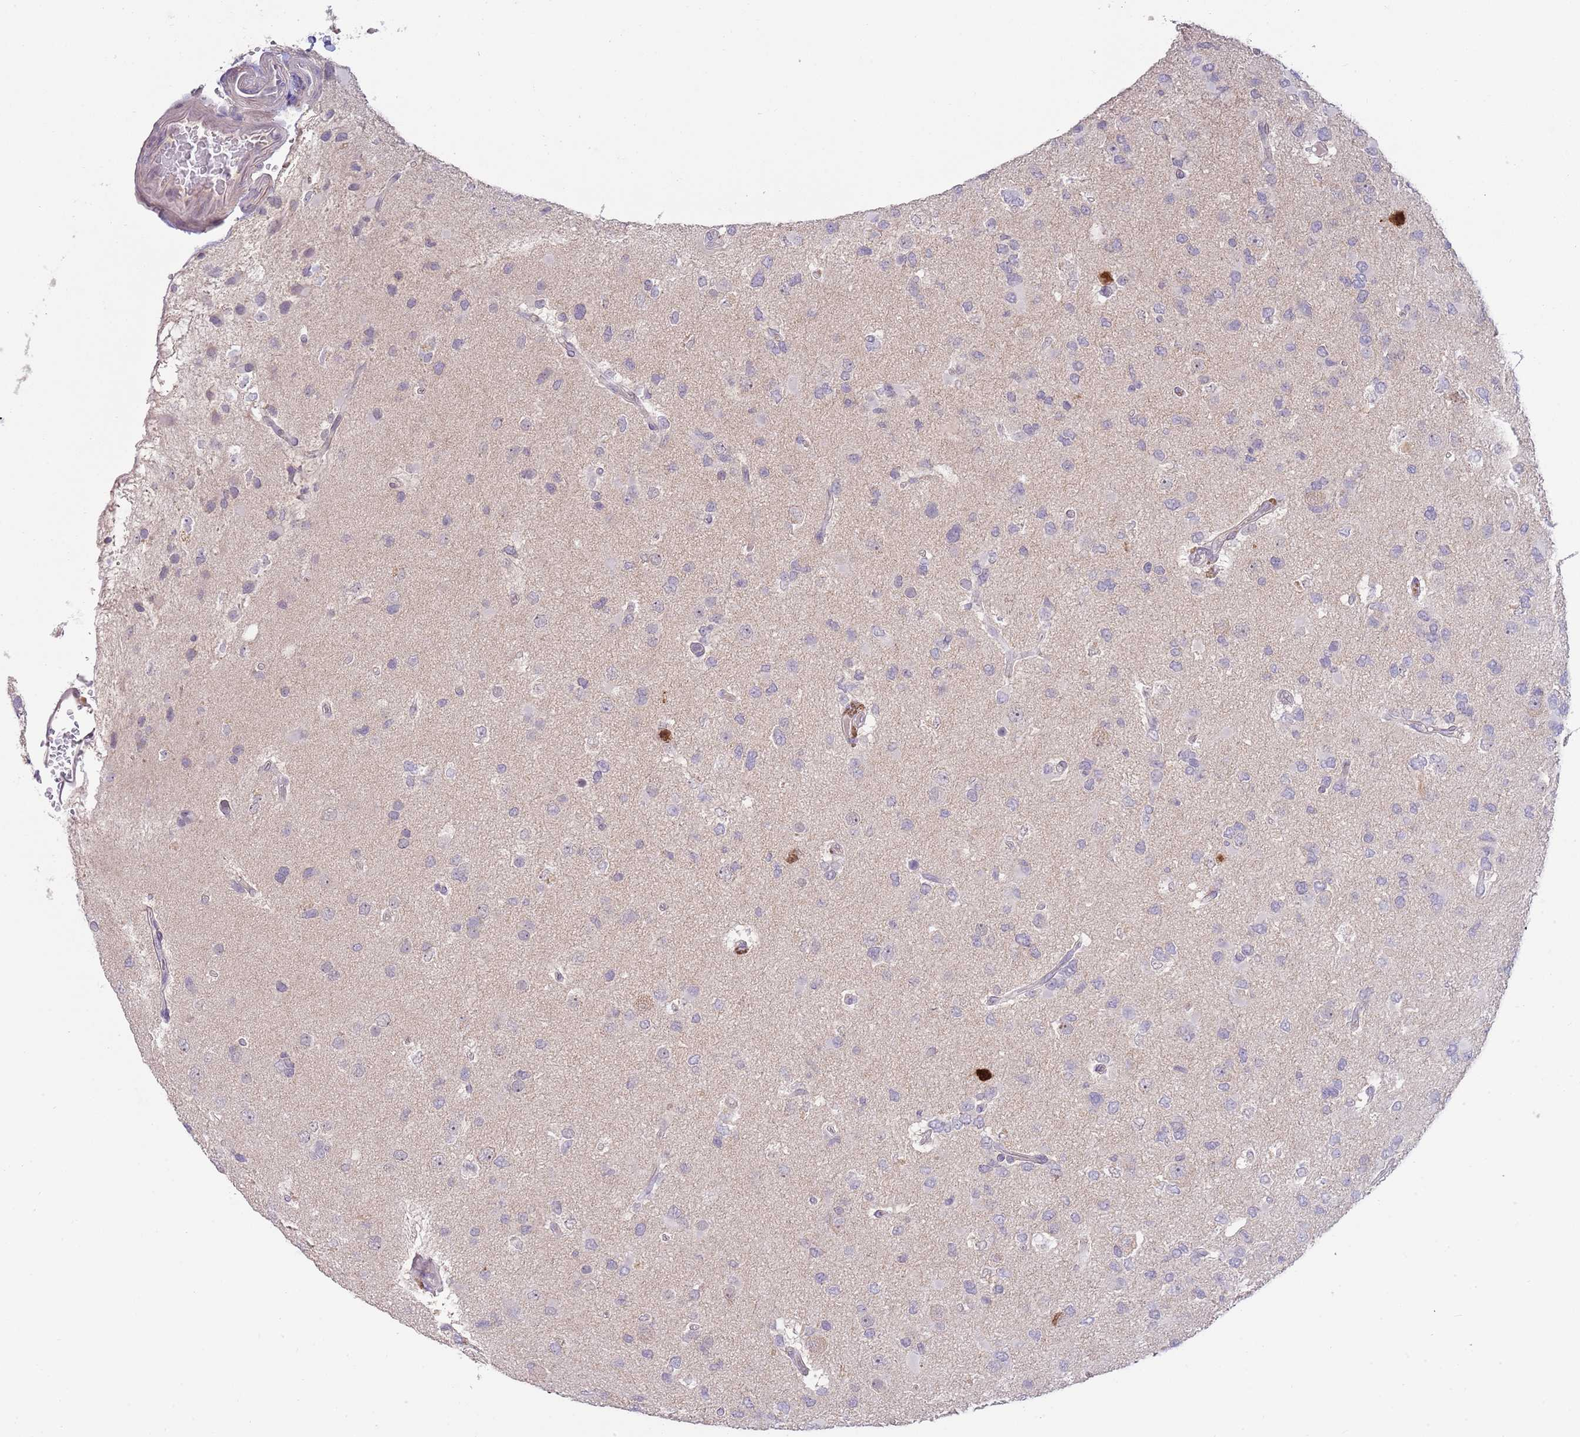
{"staining": {"intensity": "negative", "quantity": "none", "location": "none"}, "tissue": "glioma", "cell_type": "Tumor cells", "image_type": "cancer", "snomed": [{"axis": "morphology", "description": "Glioma, malignant, High grade"}, {"axis": "topography", "description": "Brain"}], "caption": "Immunohistochemical staining of human malignant high-grade glioma demonstrates no significant staining in tumor cells.", "gene": "PIMREG", "patient": {"sex": "male", "age": 53}}